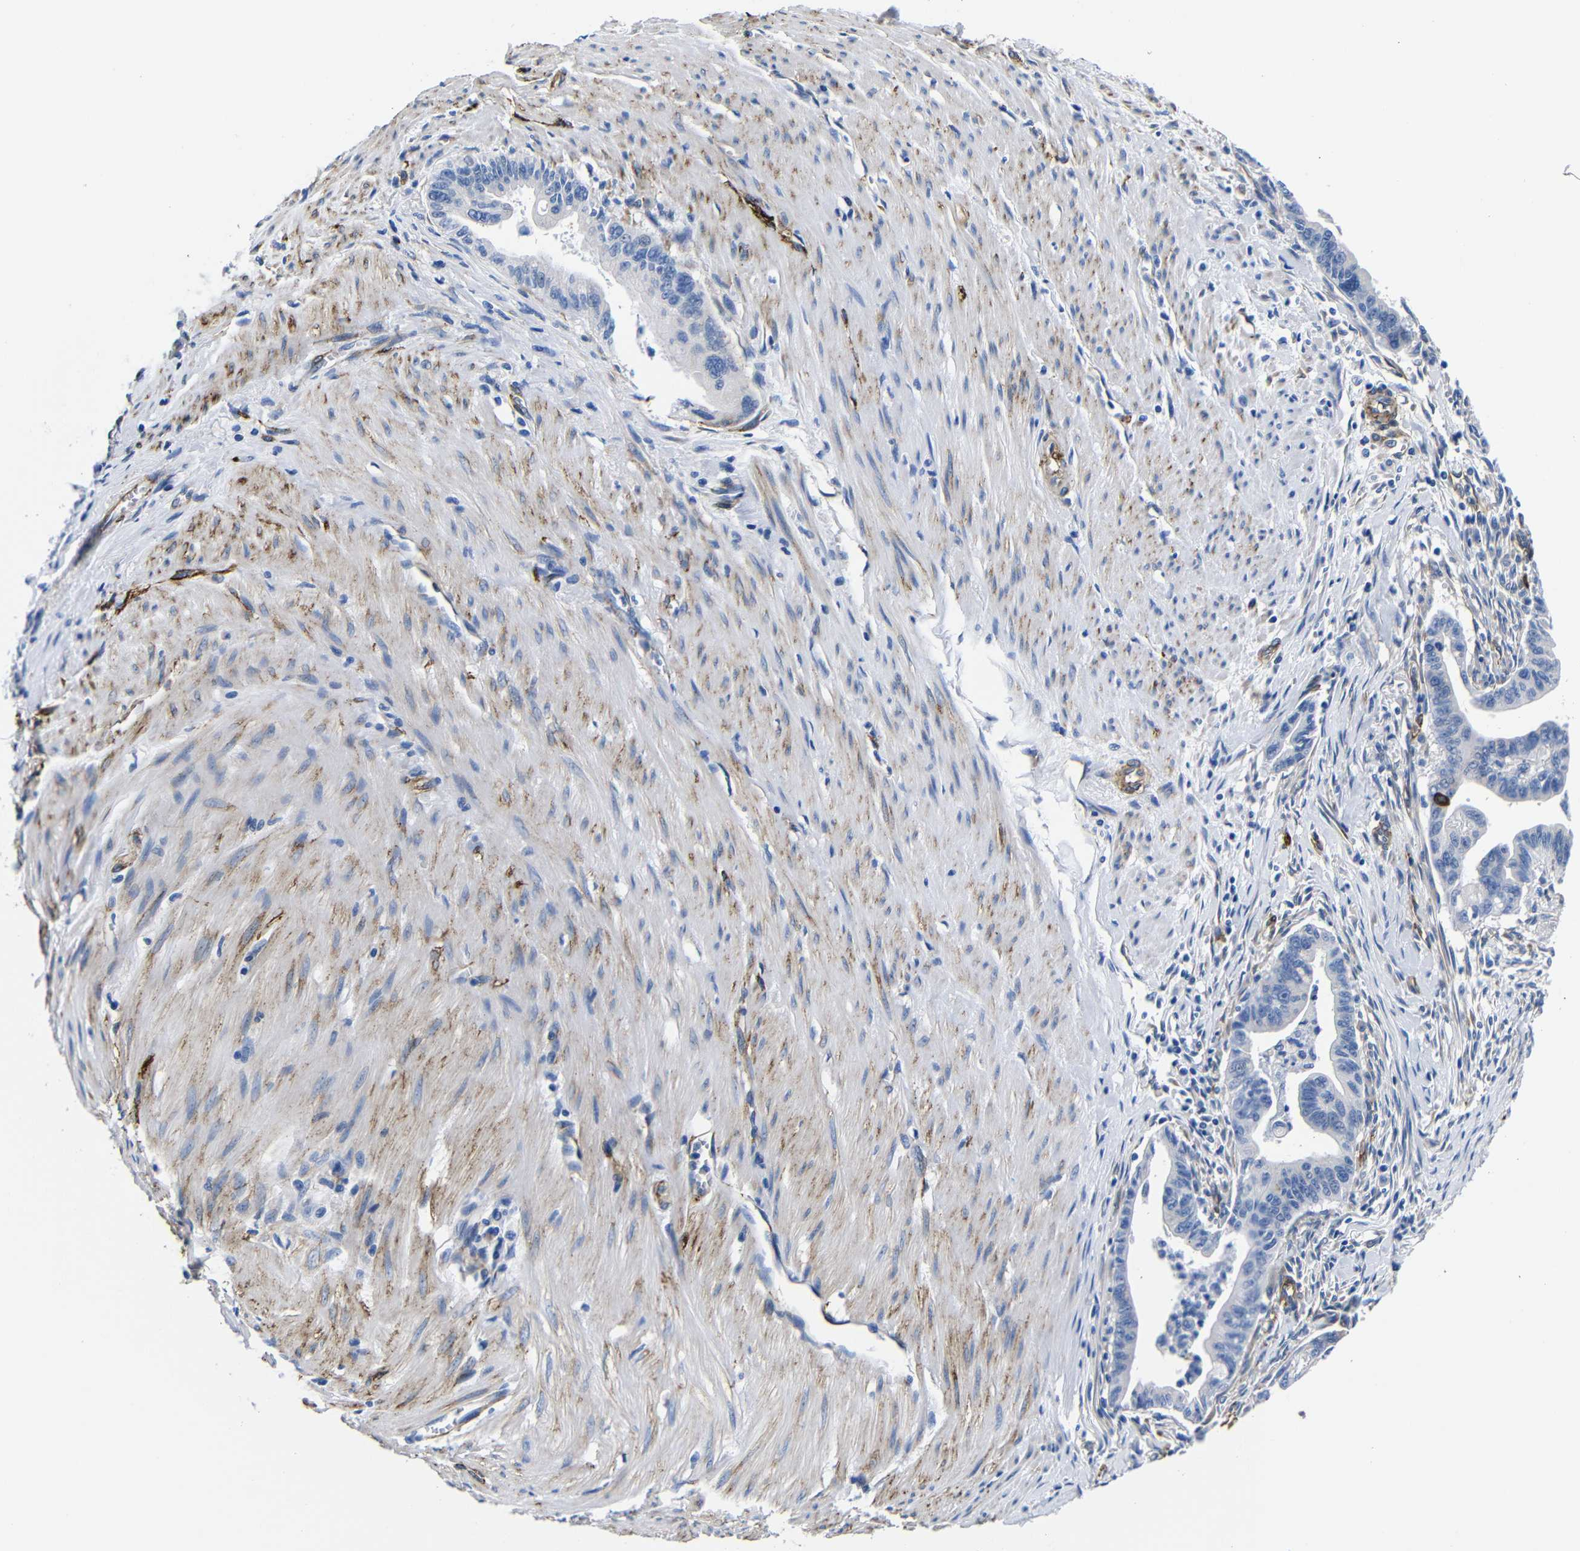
{"staining": {"intensity": "negative", "quantity": "none", "location": "none"}, "tissue": "pancreatic cancer", "cell_type": "Tumor cells", "image_type": "cancer", "snomed": [{"axis": "morphology", "description": "Adenocarcinoma, NOS"}, {"axis": "topography", "description": "Pancreas"}], "caption": "IHC photomicrograph of neoplastic tissue: pancreatic adenocarcinoma stained with DAB displays no significant protein positivity in tumor cells.", "gene": "LRIG1", "patient": {"sex": "male", "age": 70}}